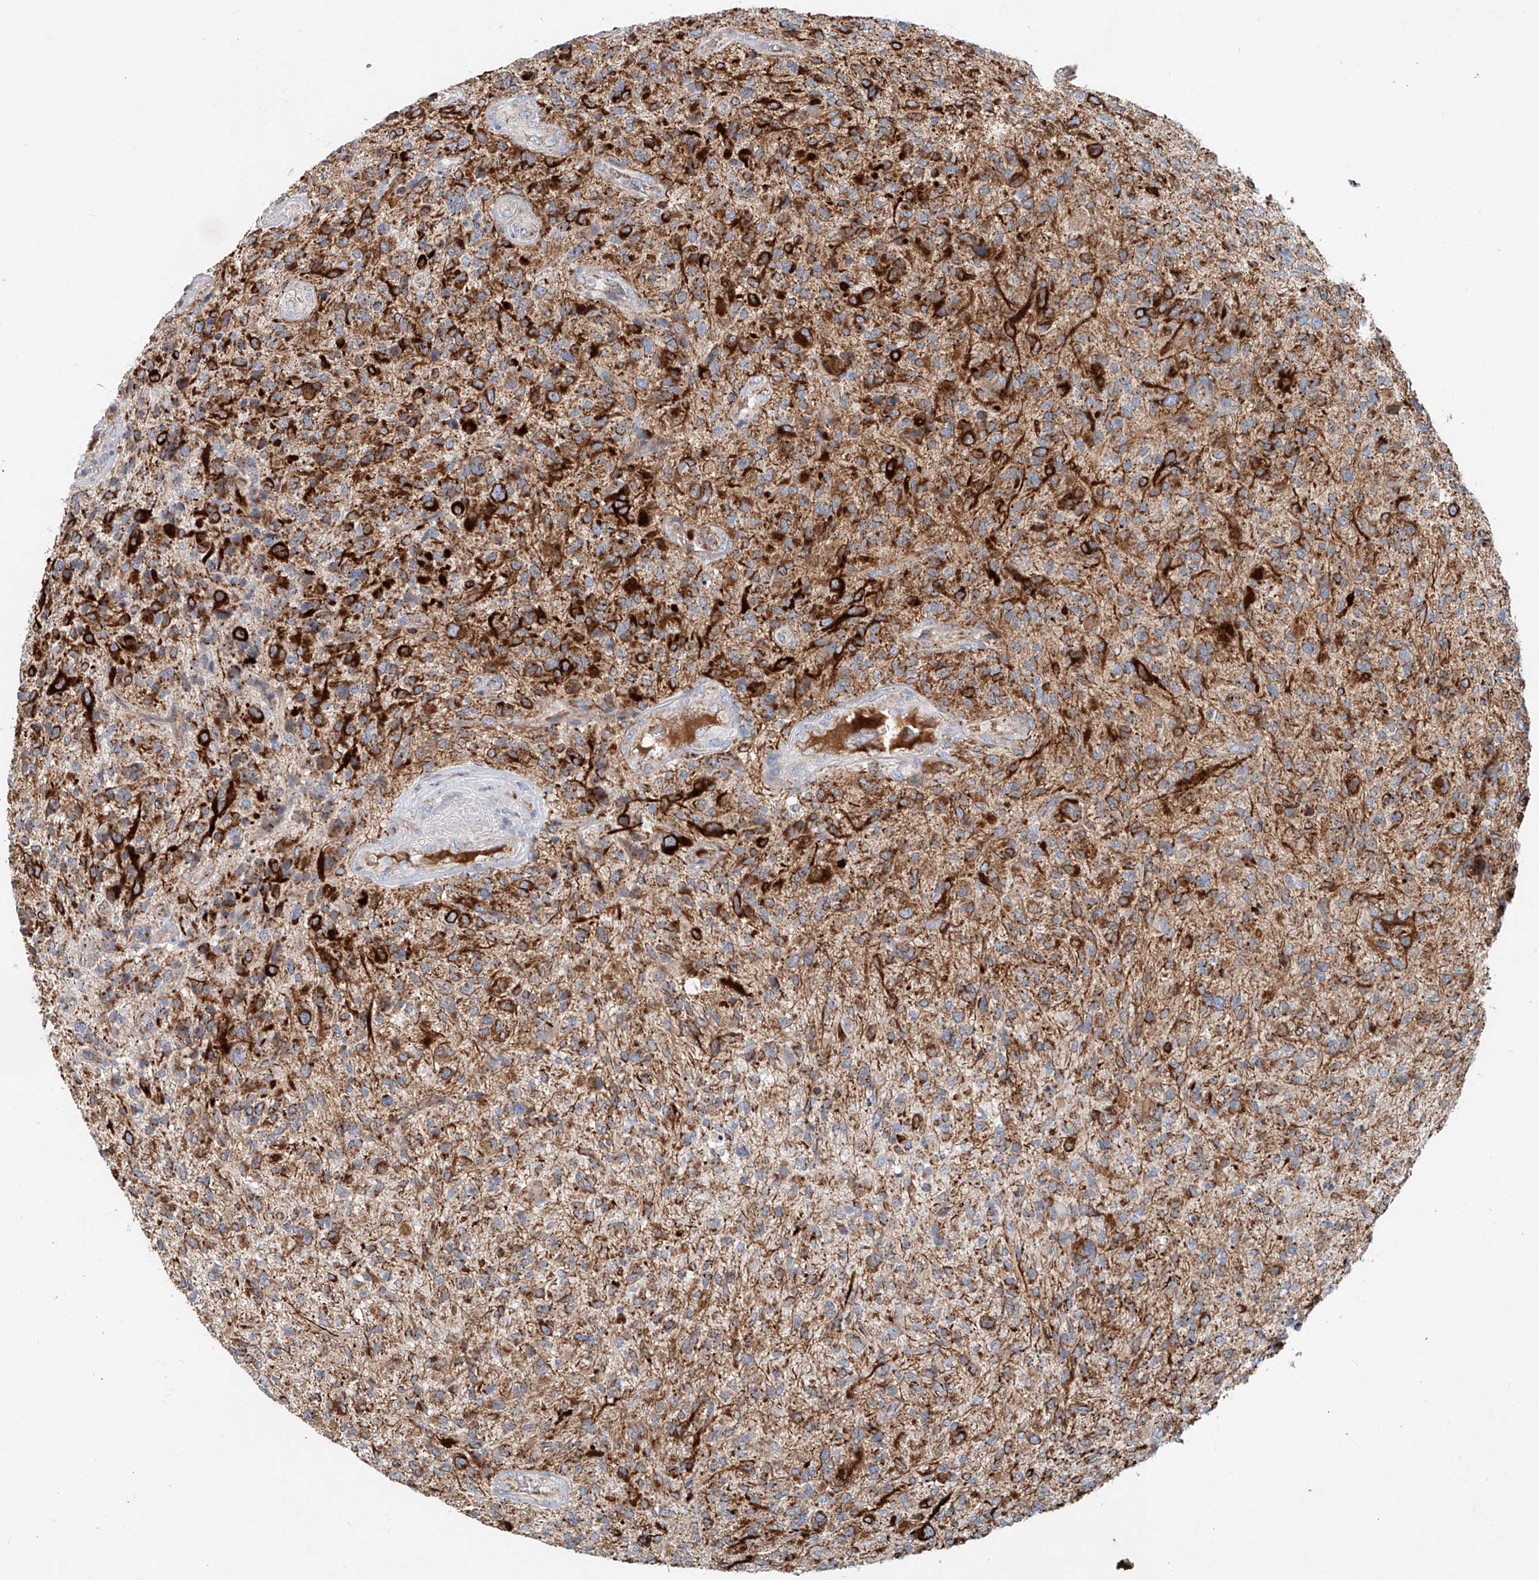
{"staining": {"intensity": "strong", "quantity": ">75%", "location": "cytoplasmic/membranous"}, "tissue": "glioma", "cell_type": "Tumor cells", "image_type": "cancer", "snomed": [{"axis": "morphology", "description": "Glioma, malignant, High grade"}, {"axis": "topography", "description": "Brain"}], "caption": "Glioma stained for a protein displays strong cytoplasmic/membranous positivity in tumor cells.", "gene": "CARD10", "patient": {"sex": "male", "age": 47}}